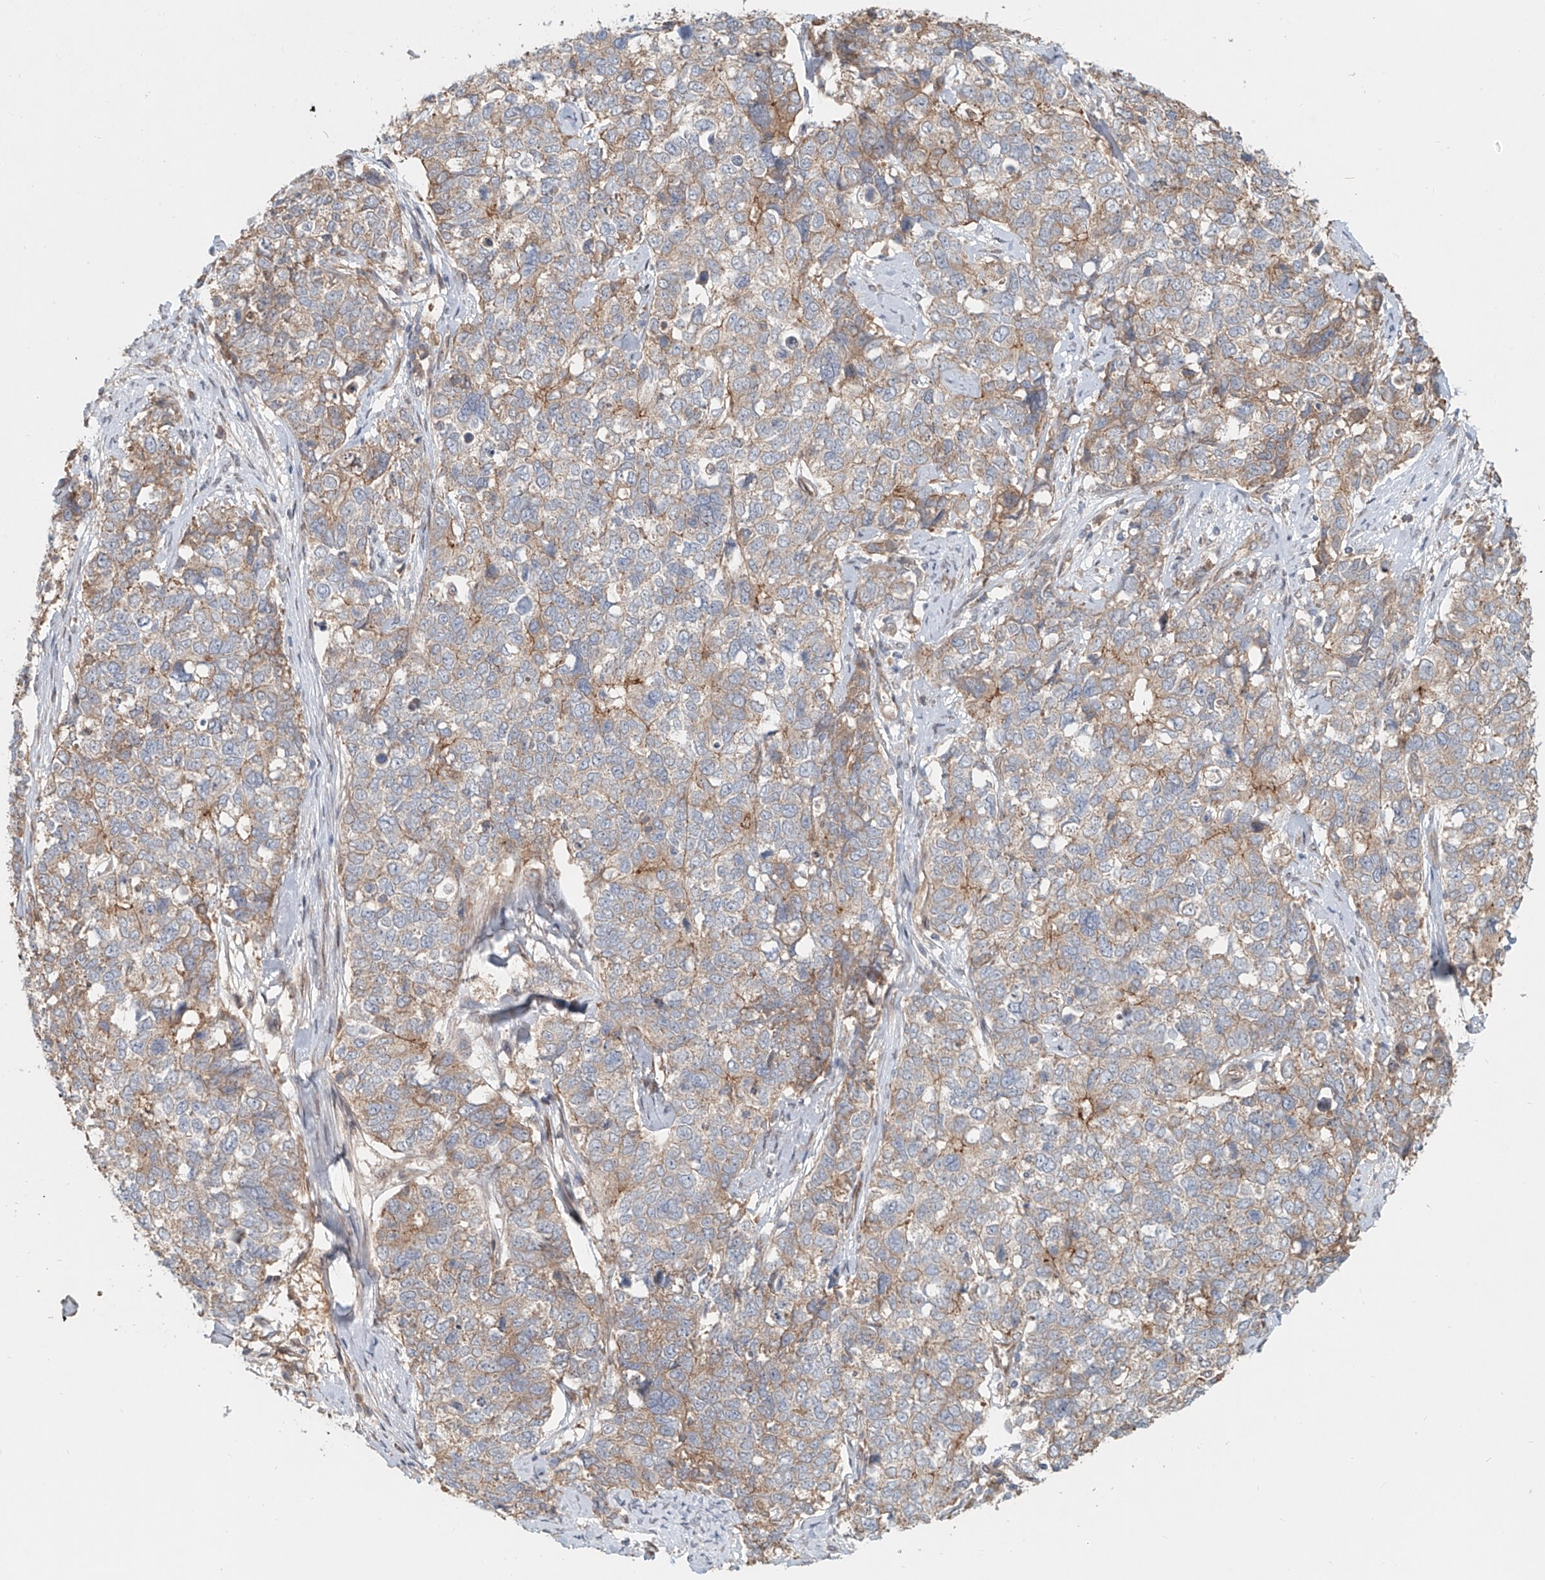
{"staining": {"intensity": "moderate", "quantity": "<25%", "location": "cytoplasmic/membranous"}, "tissue": "cervical cancer", "cell_type": "Tumor cells", "image_type": "cancer", "snomed": [{"axis": "morphology", "description": "Squamous cell carcinoma, NOS"}, {"axis": "topography", "description": "Cervix"}], "caption": "This is an image of immunohistochemistry (IHC) staining of cervical squamous cell carcinoma, which shows moderate staining in the cytoplasmic/membranous of tumor cells.", "gene": "SASH1", "patient": {"sex": "female", "age": 63}}